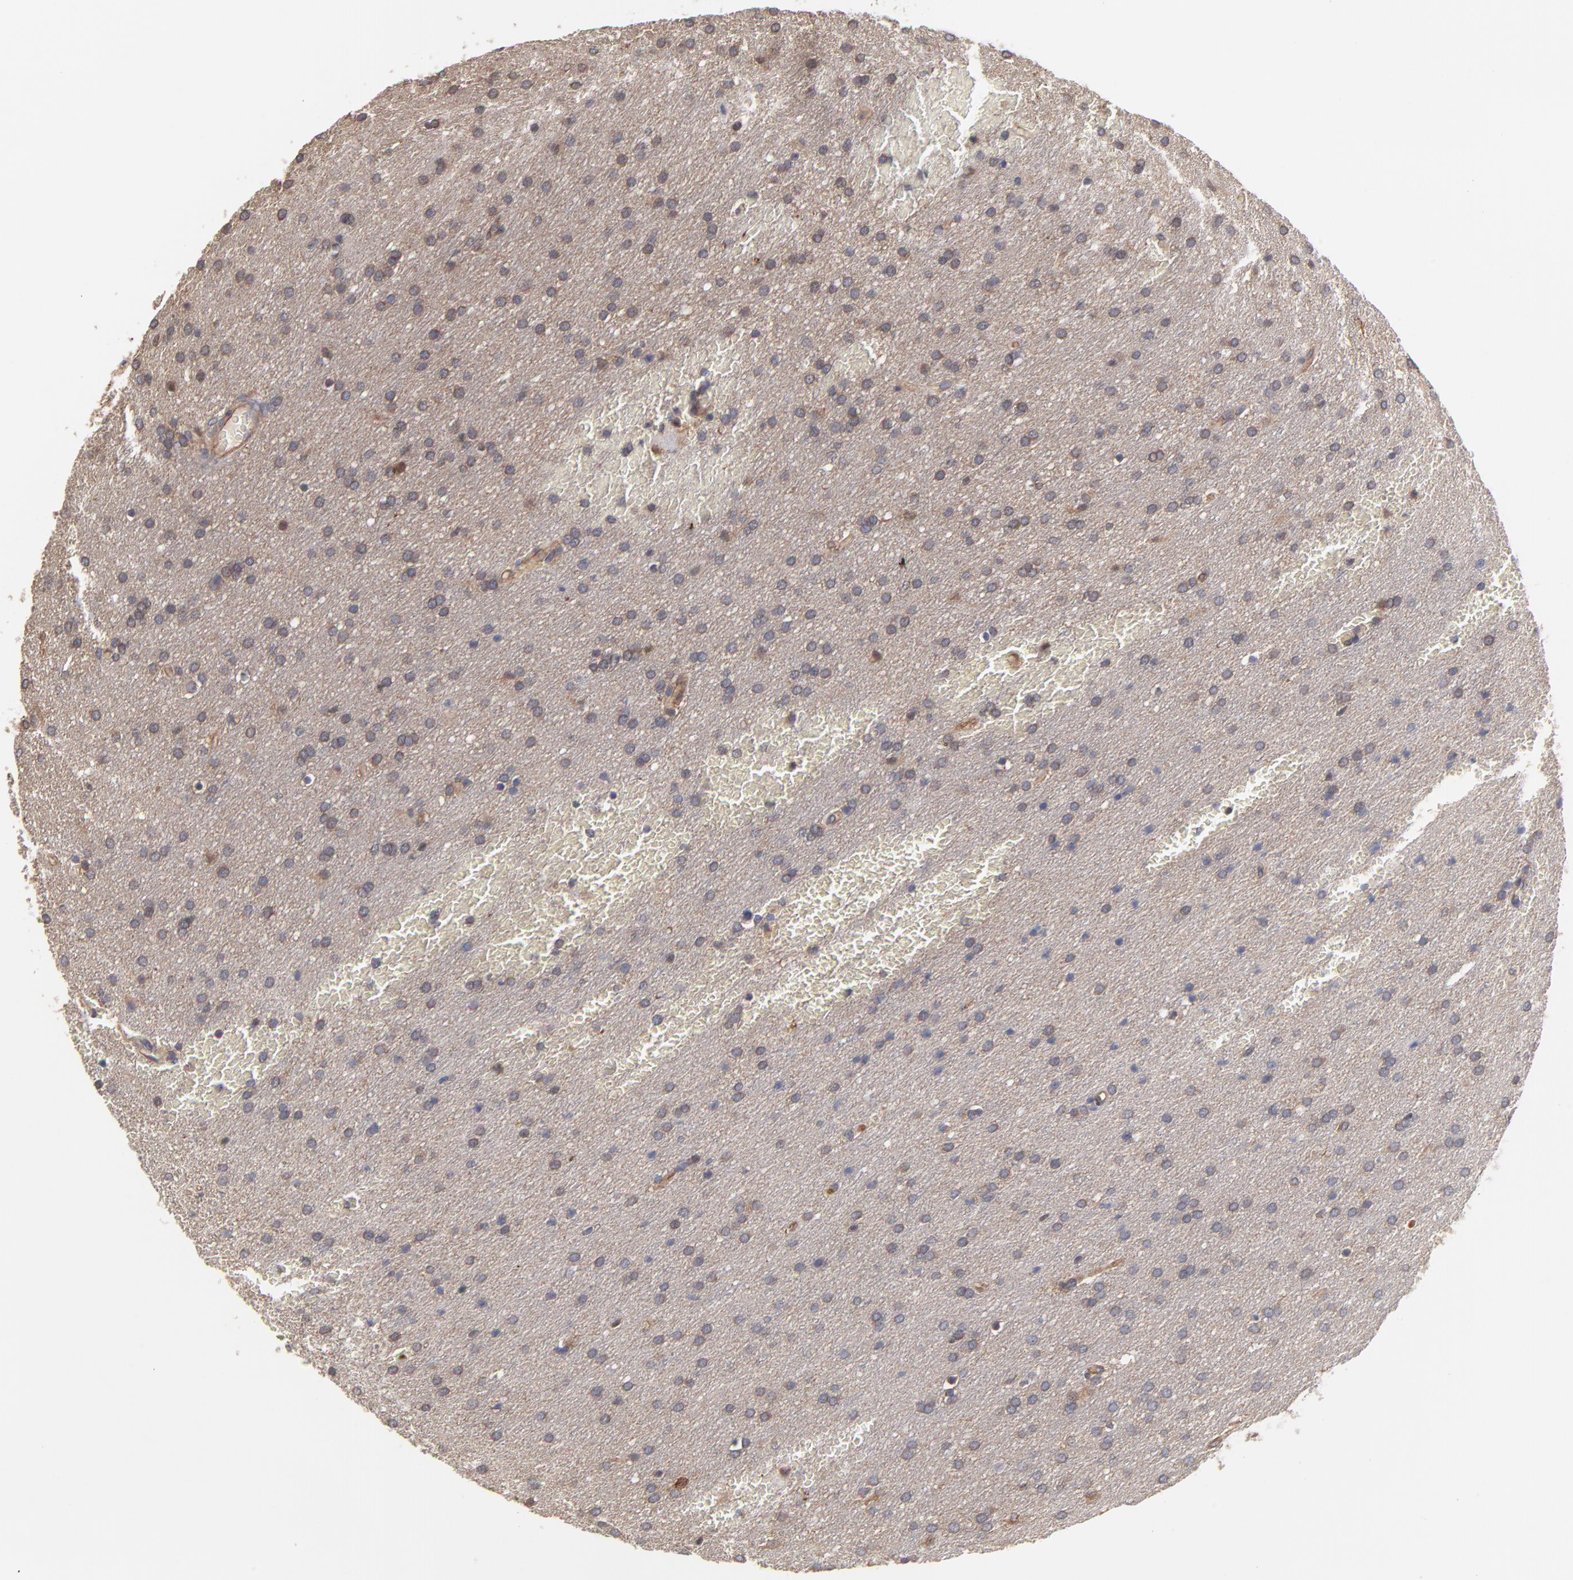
{"staining": {"intensity": "moderate", "quantity": "<25%", "location": "cytoplasmic/membranous"}, "tissue": "glioma", "cell_type": "Tumor cells", "image_type": "cancer", "snomed": [{"axis": "morphology", "description": "Glioma, malignant, Low grade"}, {"axis": "topography", "description": "Brain"}], "caption": "Glioma was stained to show a protein in brown. There is low levels of moderate cytoplasmic/membranous staining in approximately <25% of tumor cells. The staining is performed using DAB brown chromogen to label protein expression. The nuclei are counter-stained blue using hematoxylin.", "gene": "NFKBIA", "patient": {"sex": "female", "age": 32}}